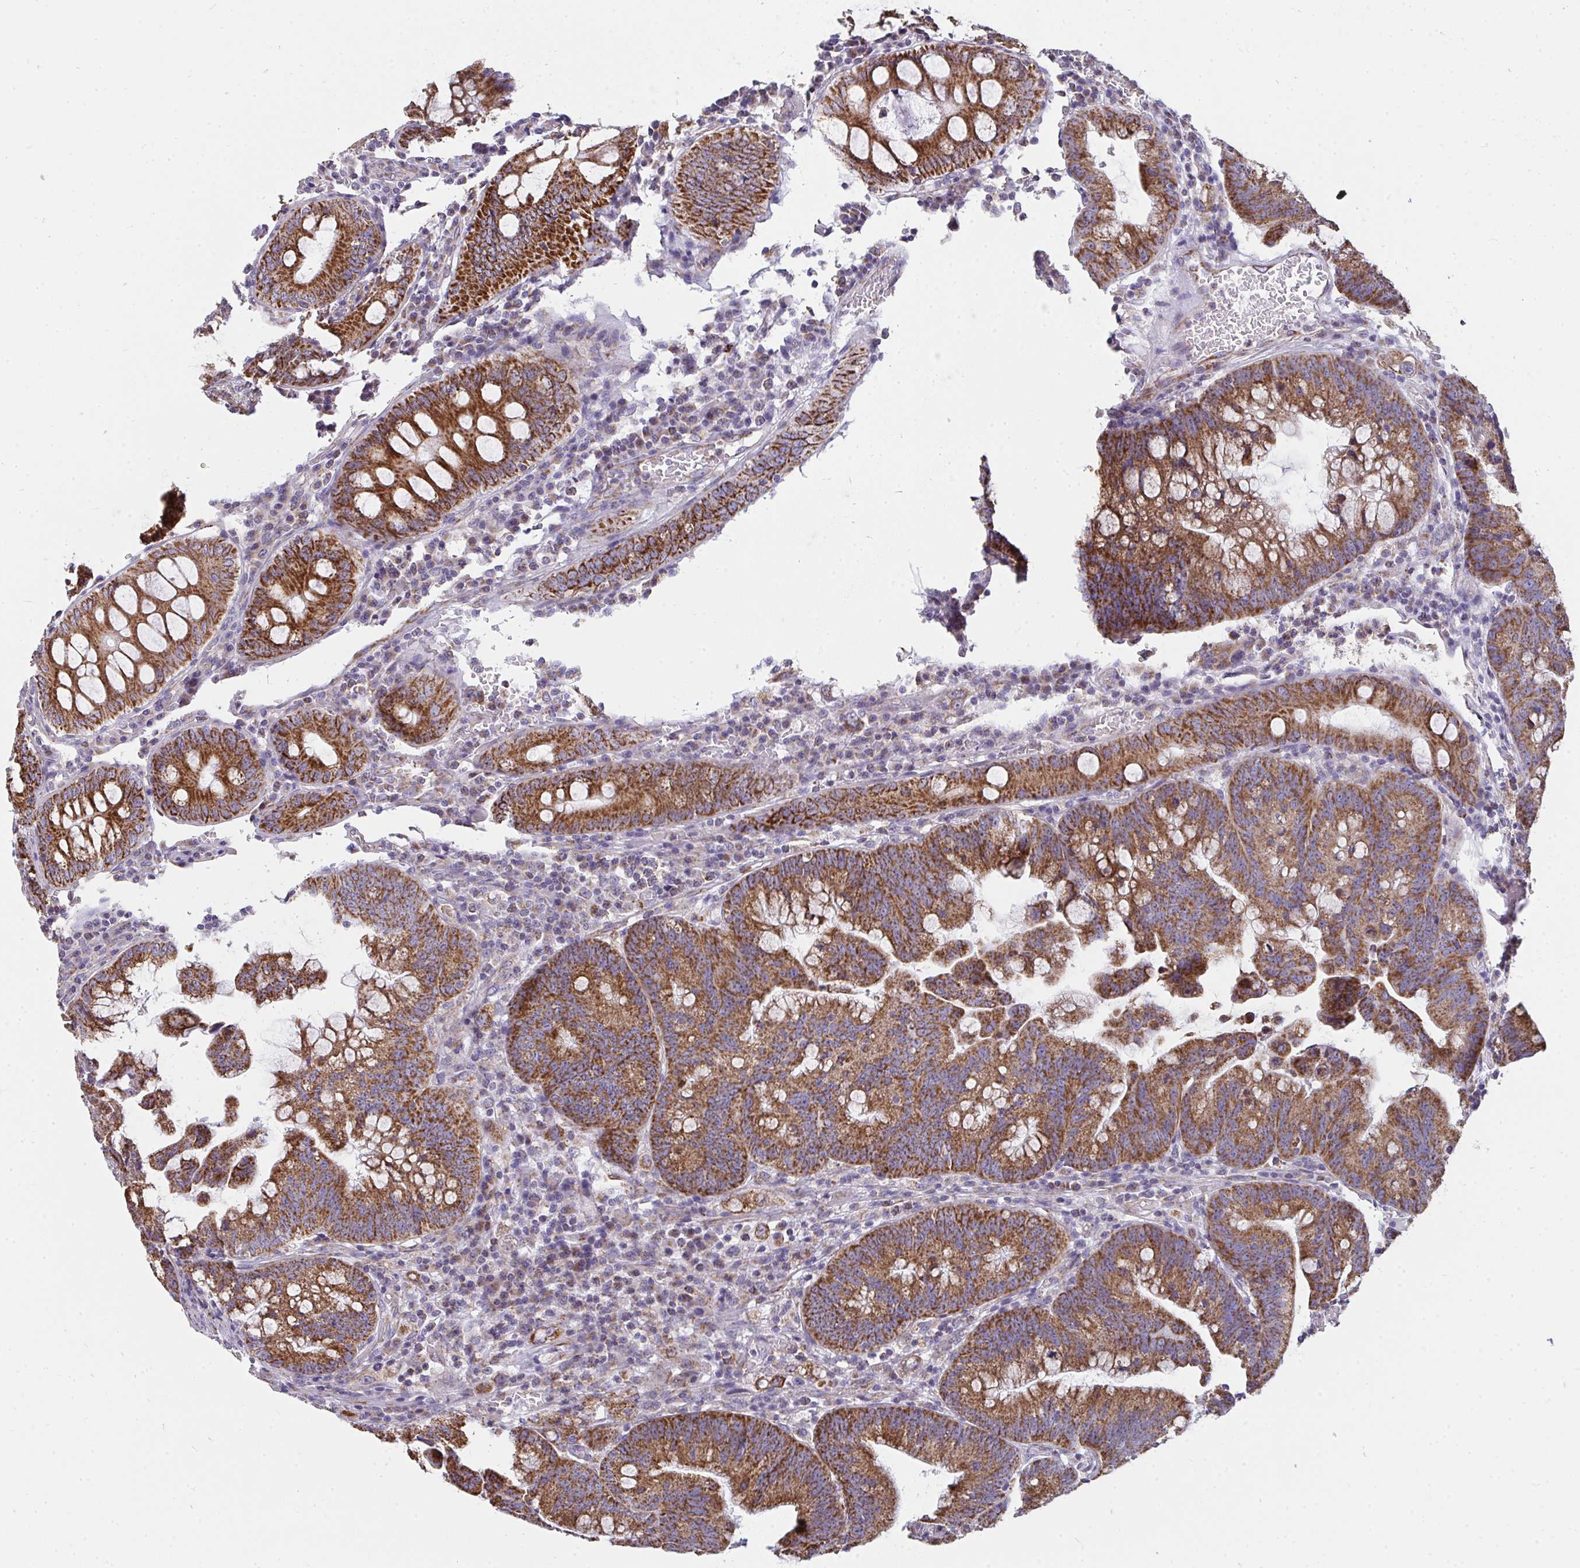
{"staining": {"intensity": "strong", "quantity": ">75%", "location": "cytoplasmic/membranous"}, "tissue": "colorectal cancer", "cell_type": "Tumor cells", "image_type": "cancer", "snomed": [{"axis": "morphology", "description": "Adenocarcinoma, NOS"}, {"axis": "topography", "description": "Colon"}], "caption": "Strong cytoplasmic/membranous staining for a protein is identified in about >75% of tumor cells of colorectal cancer using immunohistochemistry.", "gene": "FAHD1", "patient": {"sex": "male", "age": 62}}